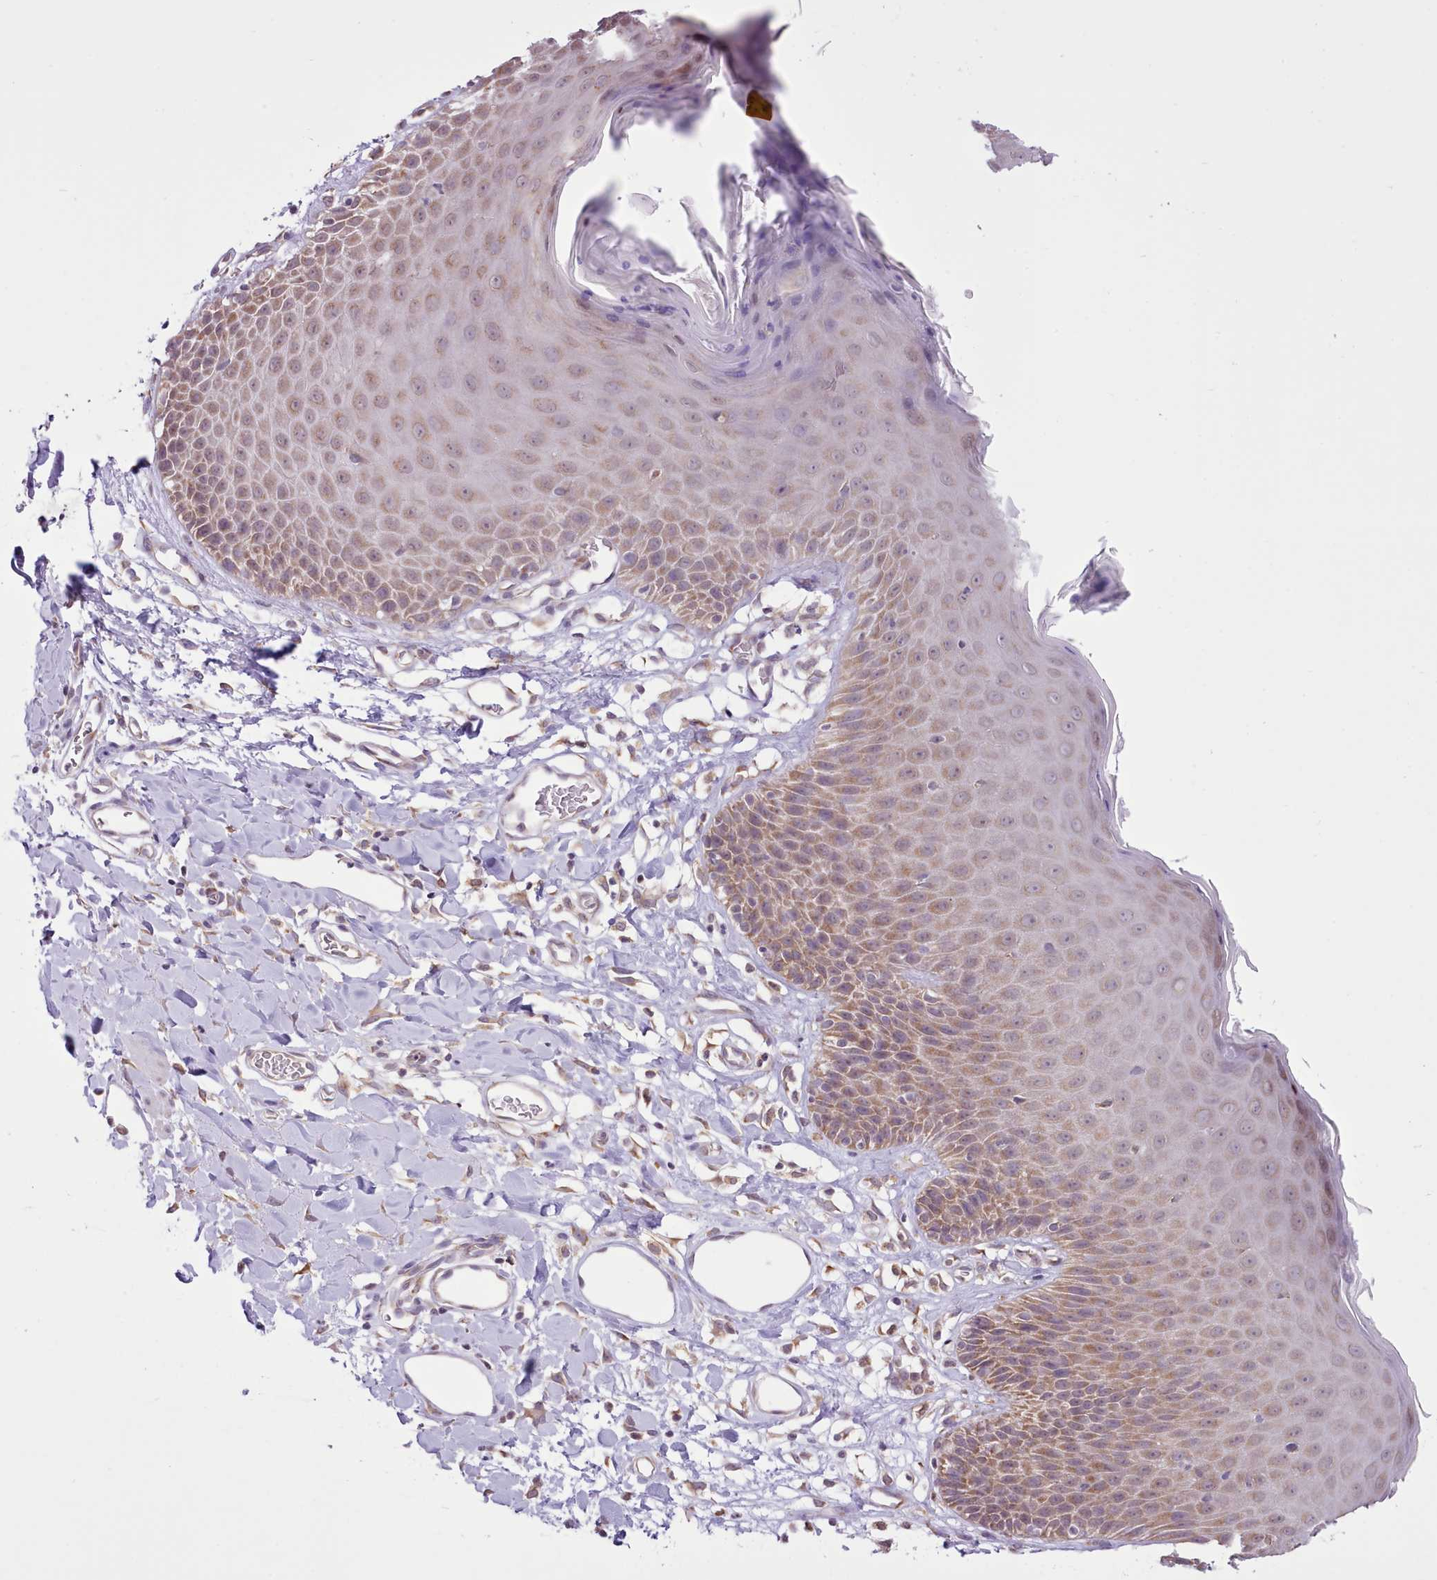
{"staining": {"intensity": "moderate", "quantity": ">75%", "location": "cytoplasmic/membranous"}, "tissue": "skin", "cell_type": "Epidermal cells", "image_type": "normal", "snomed": [{"axis": "morphology", "description": "Normal tissue, NOS"}, {"axis": "topography", "description": "Vulva"}], "caption": "Protein staining reveals moderate cytoplasmic/membranous staining in about >75% of epidermal cells in unremarkable skin.", "gene": "SEC61B", "patient": {"sex": "female", "age": 68}}